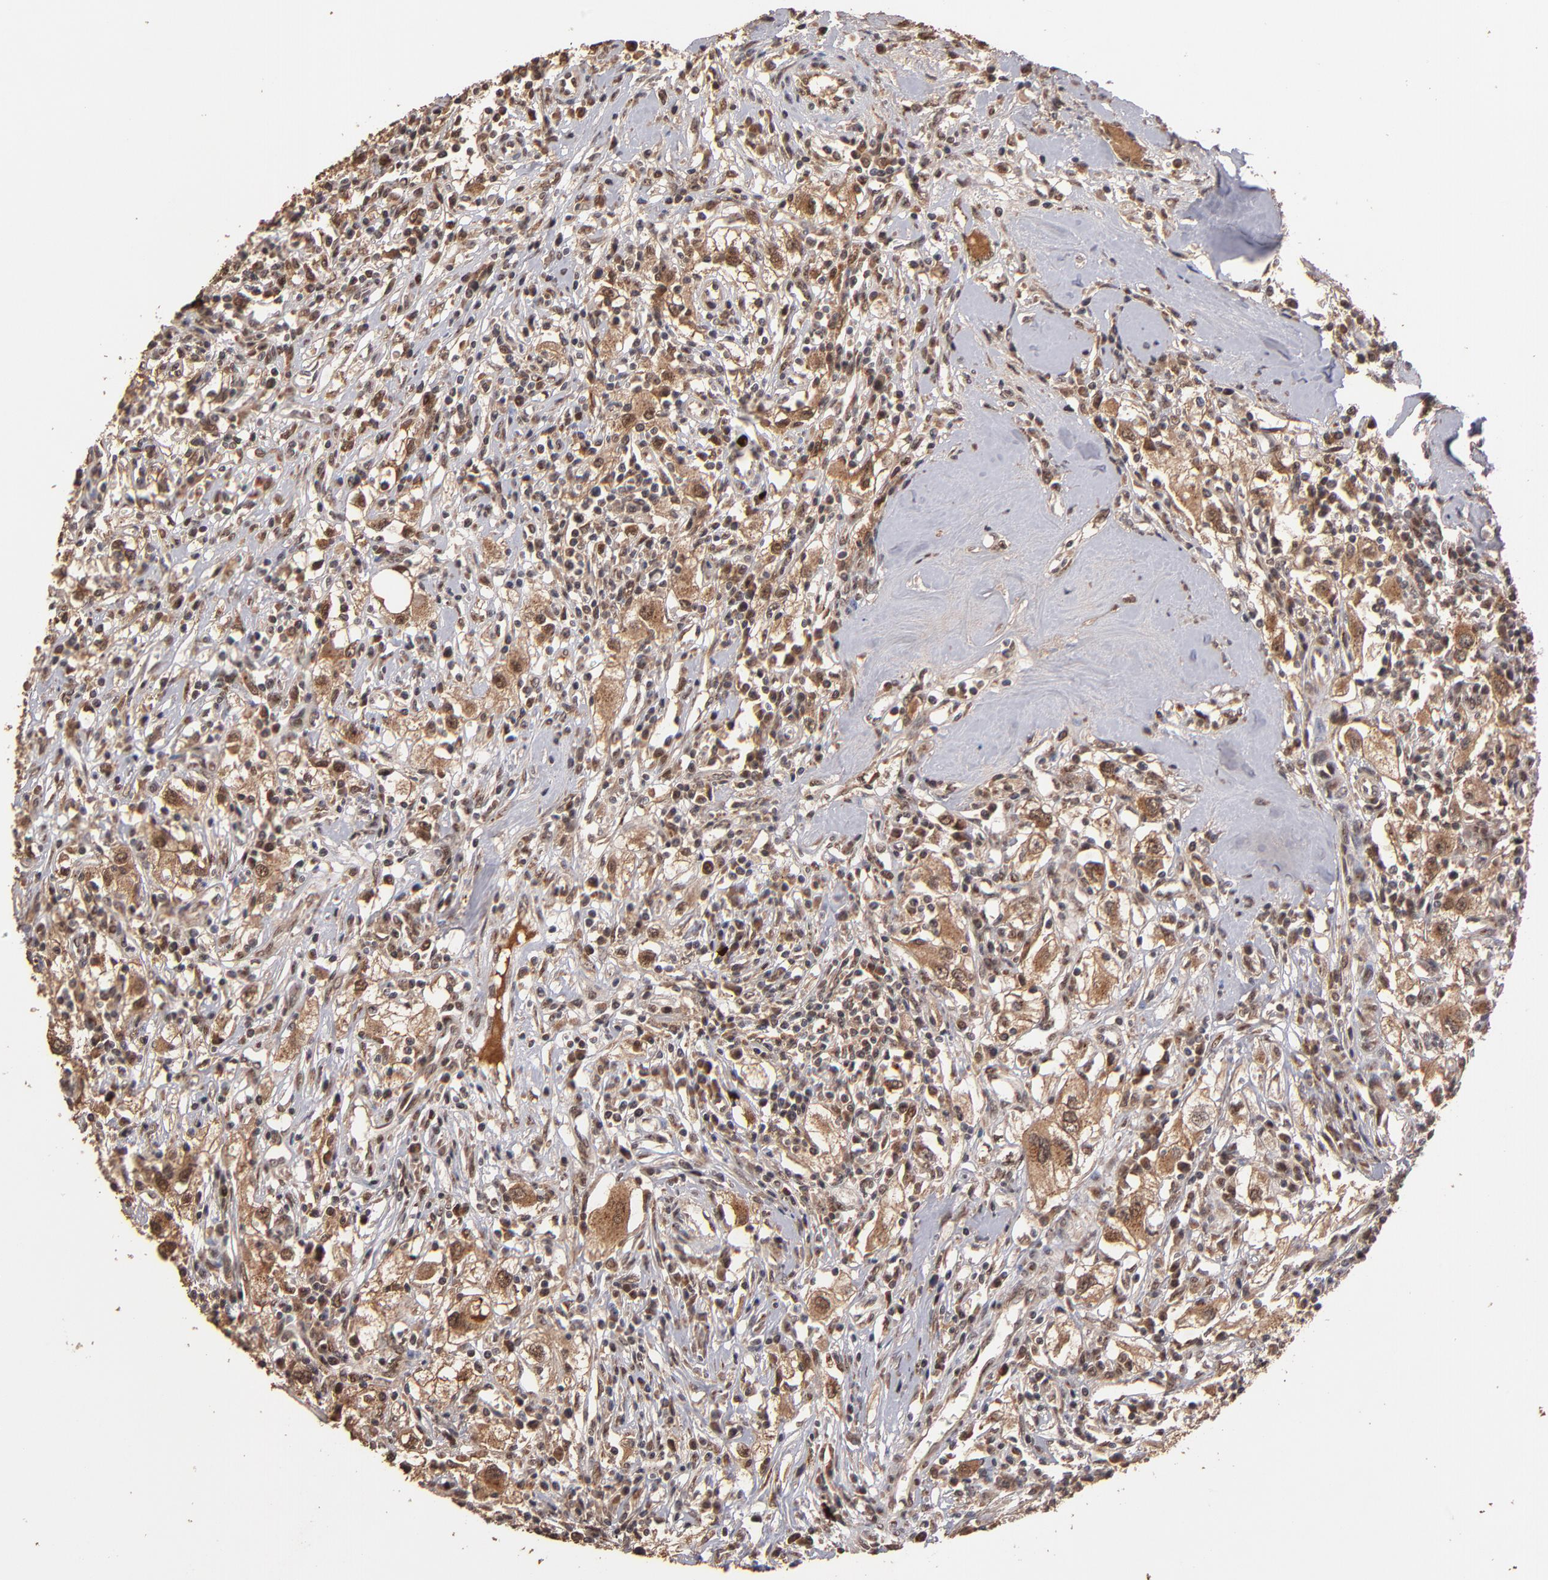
{"staining": {"intensity": "moderate", "quantity": "25%-75%", "location": "cytoplasmic/membranous,nuclear"}, "tissue": "renal cancer", "cell_type": "Tumor cells", "image_type": "cancer", "snomed": [{"axis": "morphology", "description": "Adenocarcinoma, NOS"}, {"axis": "topography", "description": "Kidney"}], "caption": "Renal adenocarcinoma stained for a protein (brown) demonstrates moderate cytoplasmic/membranous and nuclear positive positivity in about 25%-75% of tumor cells.", "gene": "EAPP", "patient": {"sex": "male", "age": 82}}